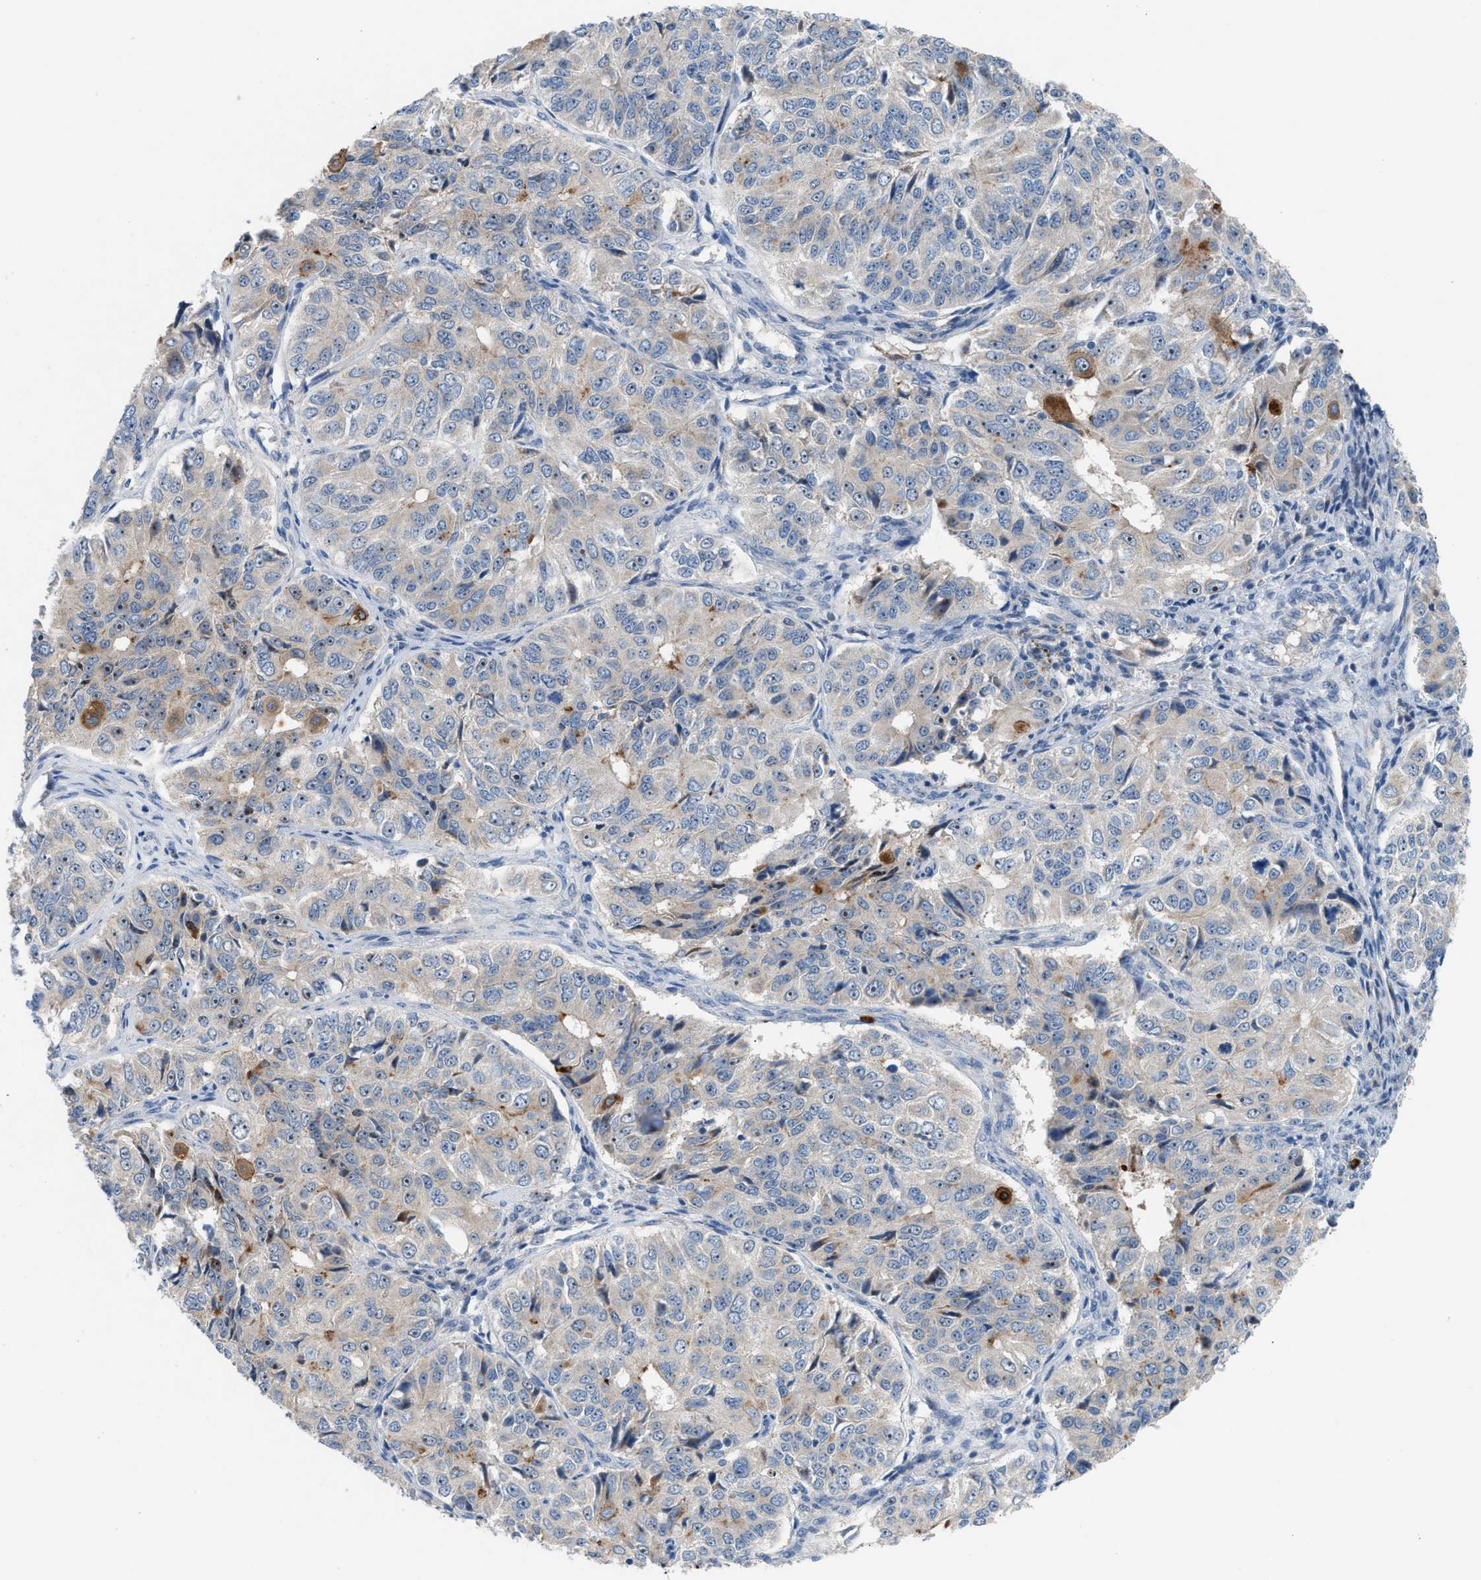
{"staining": {"intensity": "moderate", "quantity": "<25%", "location": "cytoplasmic/membranous"}, "tissue": "ovarian cancer", "cell_type": "Tumor cells", "image_type": "cancer", "snomed": [{"axis": "morphology", "description": "Carcinoma, endometroid"}, {"axis": "topography", "description": "Ovary"}], "caption": "Ovarian cancer stained with a brown dye displays moderate cytoplasmic/membranous positive positivity in about <25% of tumor cells.", "gene": "TPH1", "patient": {"sex": "female", "age": 51}}